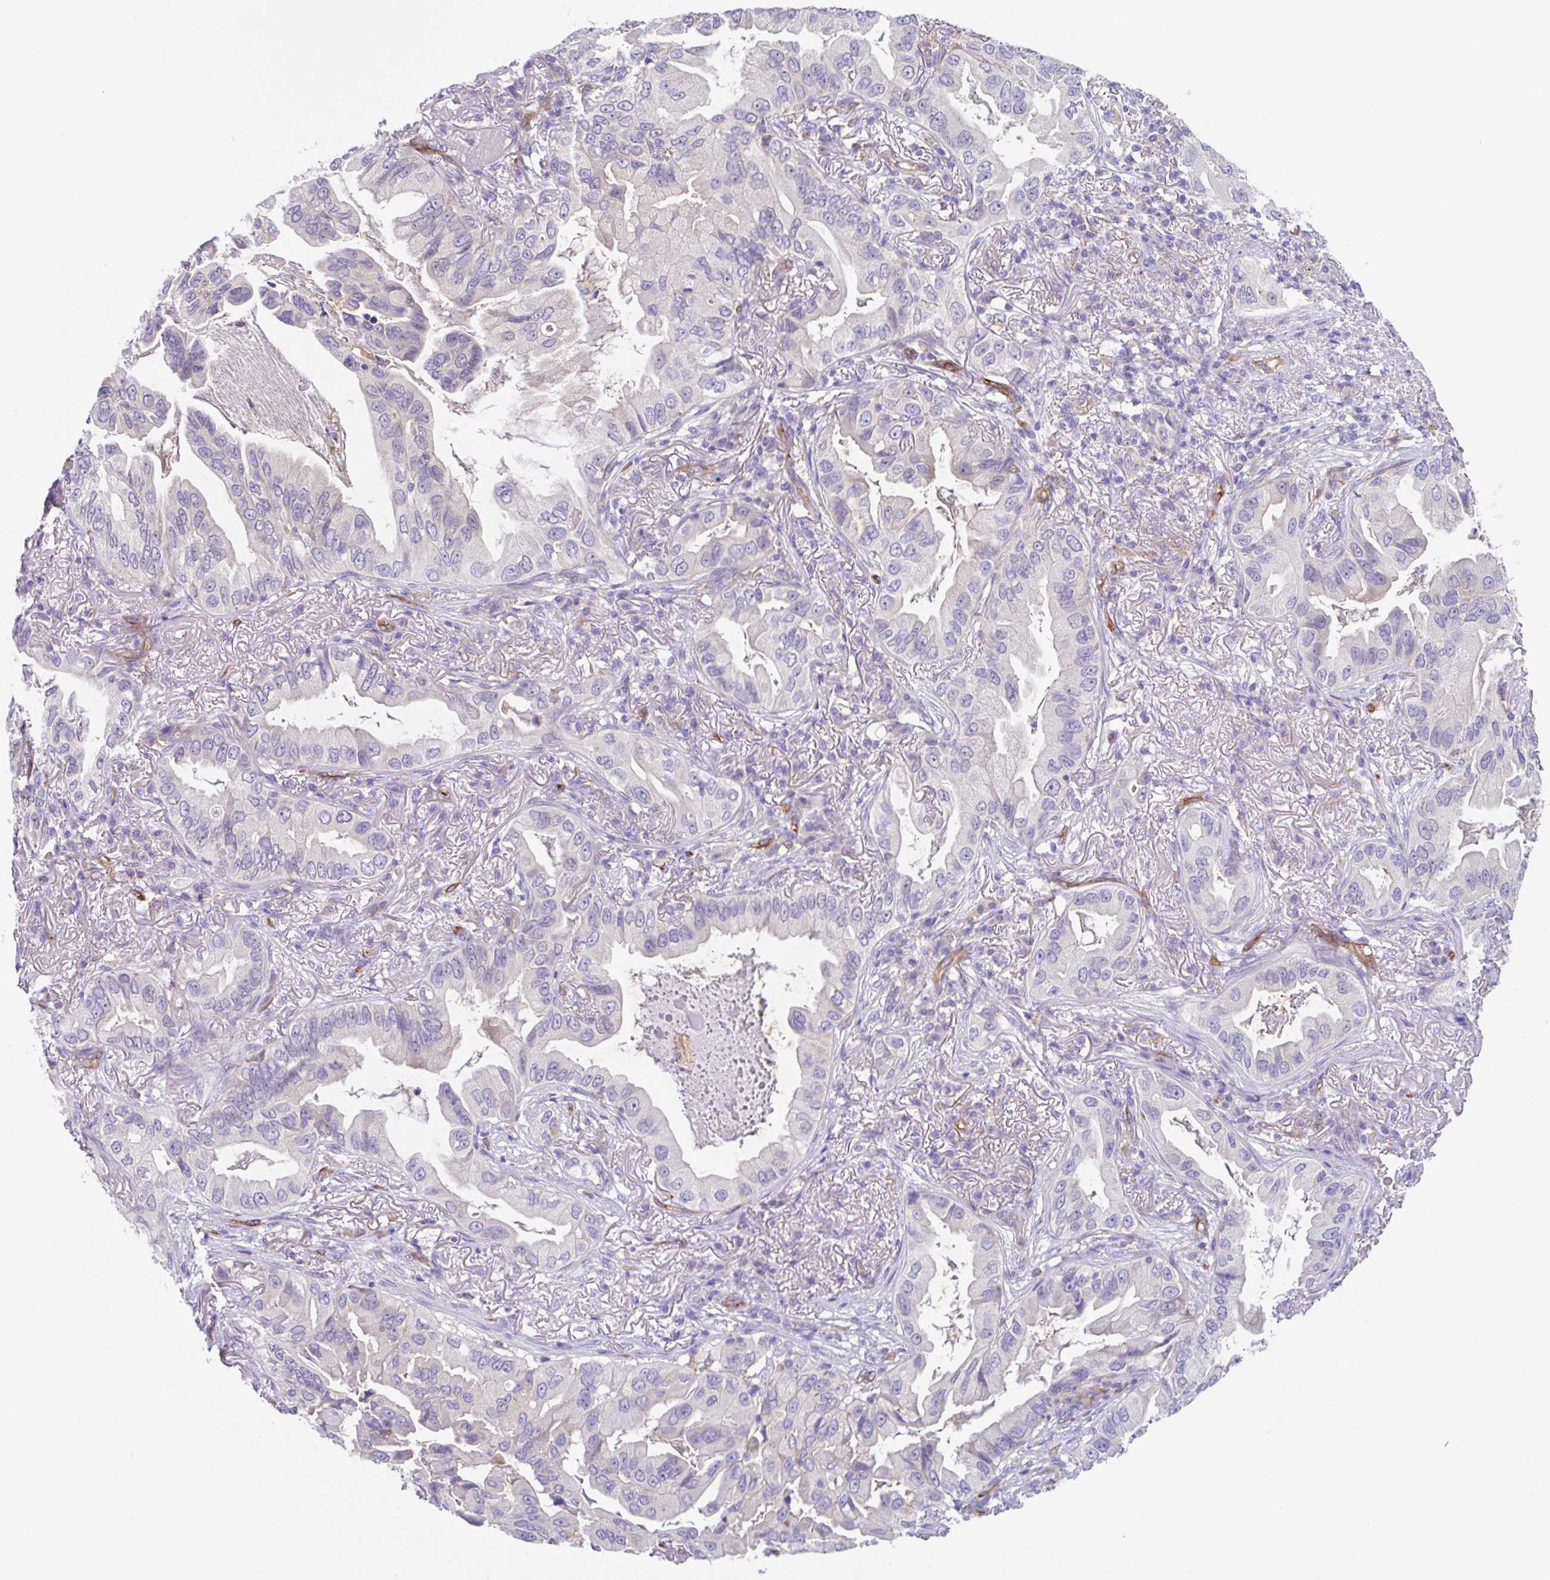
{"staining": {"intensity": "negative", "quantity": "none", "location": "none"}, "tissue": "lung cancer", "cell_type": "Tumor cells", "image_type": "cancer", "snomed": [{"axis": "morphology", "description": "Adenocarcinoma, NOS"}, {"axis": "topography", "description": "Lung"}], "caption": "This is an IHC photomicrograph of adenocarcinoma (lung). There is no positivity in tumor cells.", "gene": "EHD4", "patient": {"sex": "female", "age": 69}}